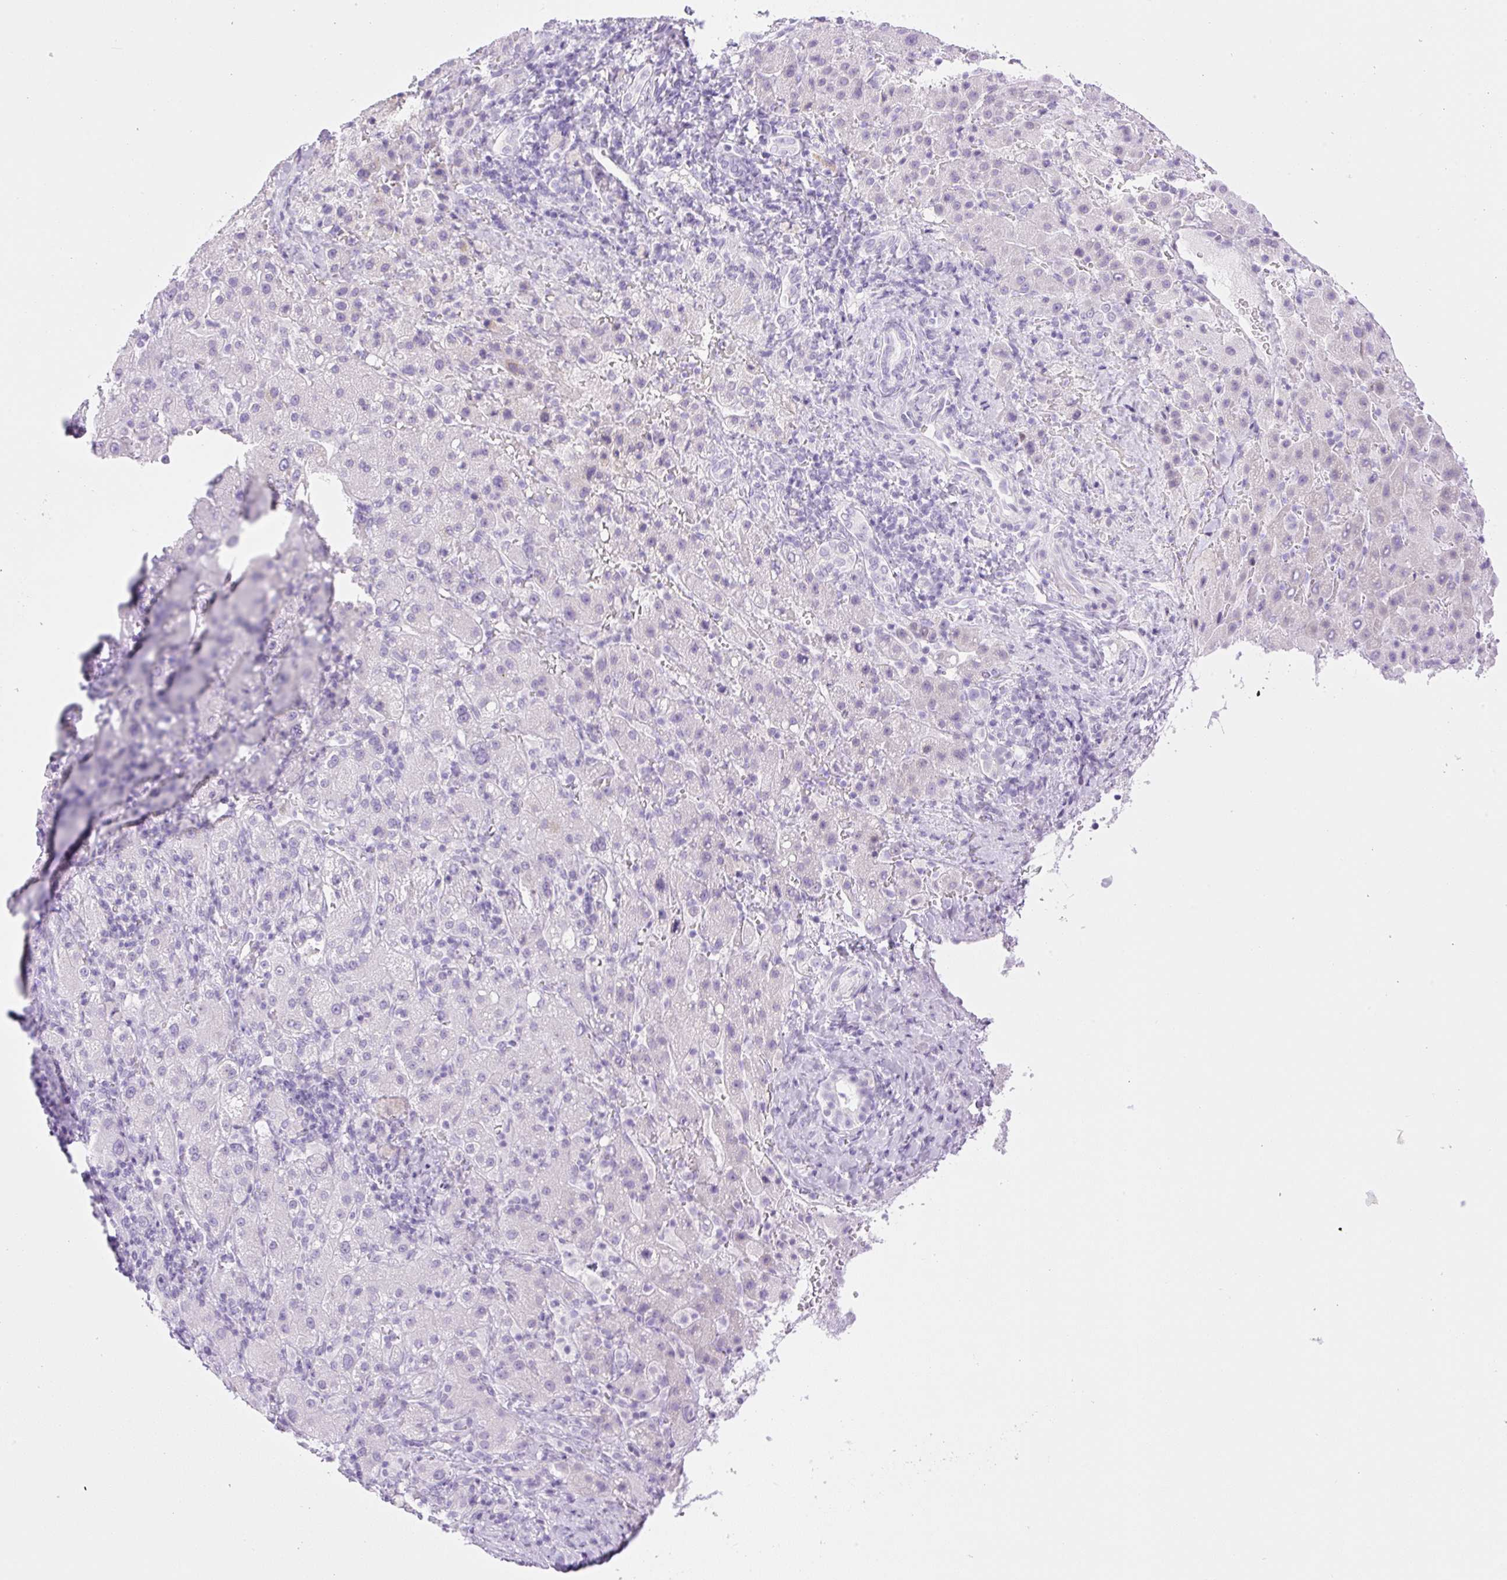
{"staining": {"intensity": "negative", "quantity": "none", "location": "none"}, "tissue": "liver cancer", "cell_type": "Tumor cells", "image_type": "cancer", "snomed": [{"axis": "morphology", "description": "Carcinoma, Hepatocellular, NOS"}, {"axis": "topography", "description": "Liver"}], "caption": "Liver cancer (hepatocellular carcinoma) was stained to show a protein in brown. There is no significant expression in tumor cells.", "gene": "SPRR4", "patient": {"sex": "female", "age": 58}}